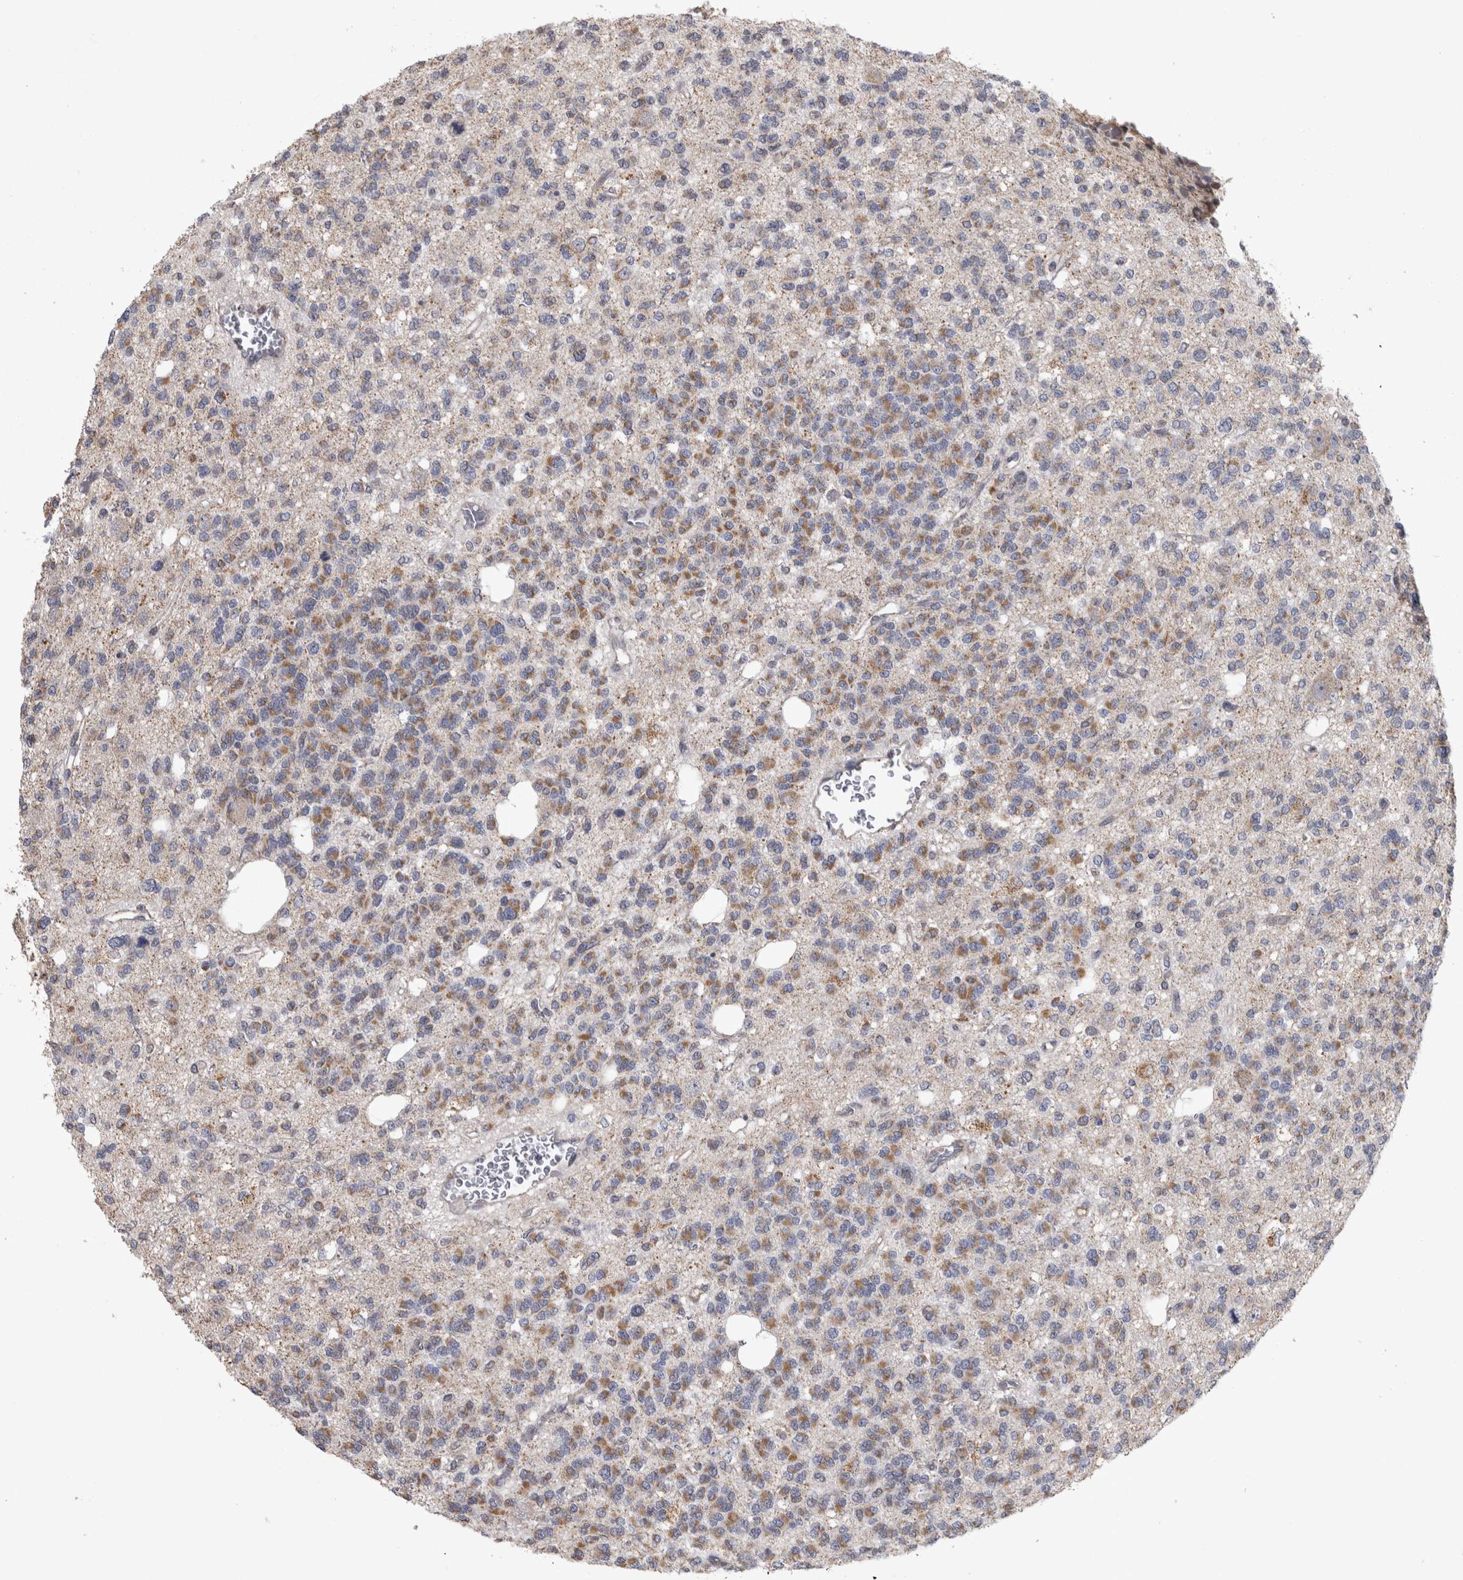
{"staining": {"intensity": "moderate", "quantity": "25%-75%", "location": "cytoplasmic/membranous"}, "tissue": "glioma", "cell_type": "Tumor cells", "image_type": "cancer", "snomed": [{"axis": "morphology", "description": "Glioma, malignant, Low grade"}, {"axis": "topography", "description": "Brain"}], "caption": "Tumor cells show moderate cytoplasmic/membranous staining in approximately 25%-75% of cells in glioma.", "gene": "DBT", "patient": {"sex": "male", "age": 38}}